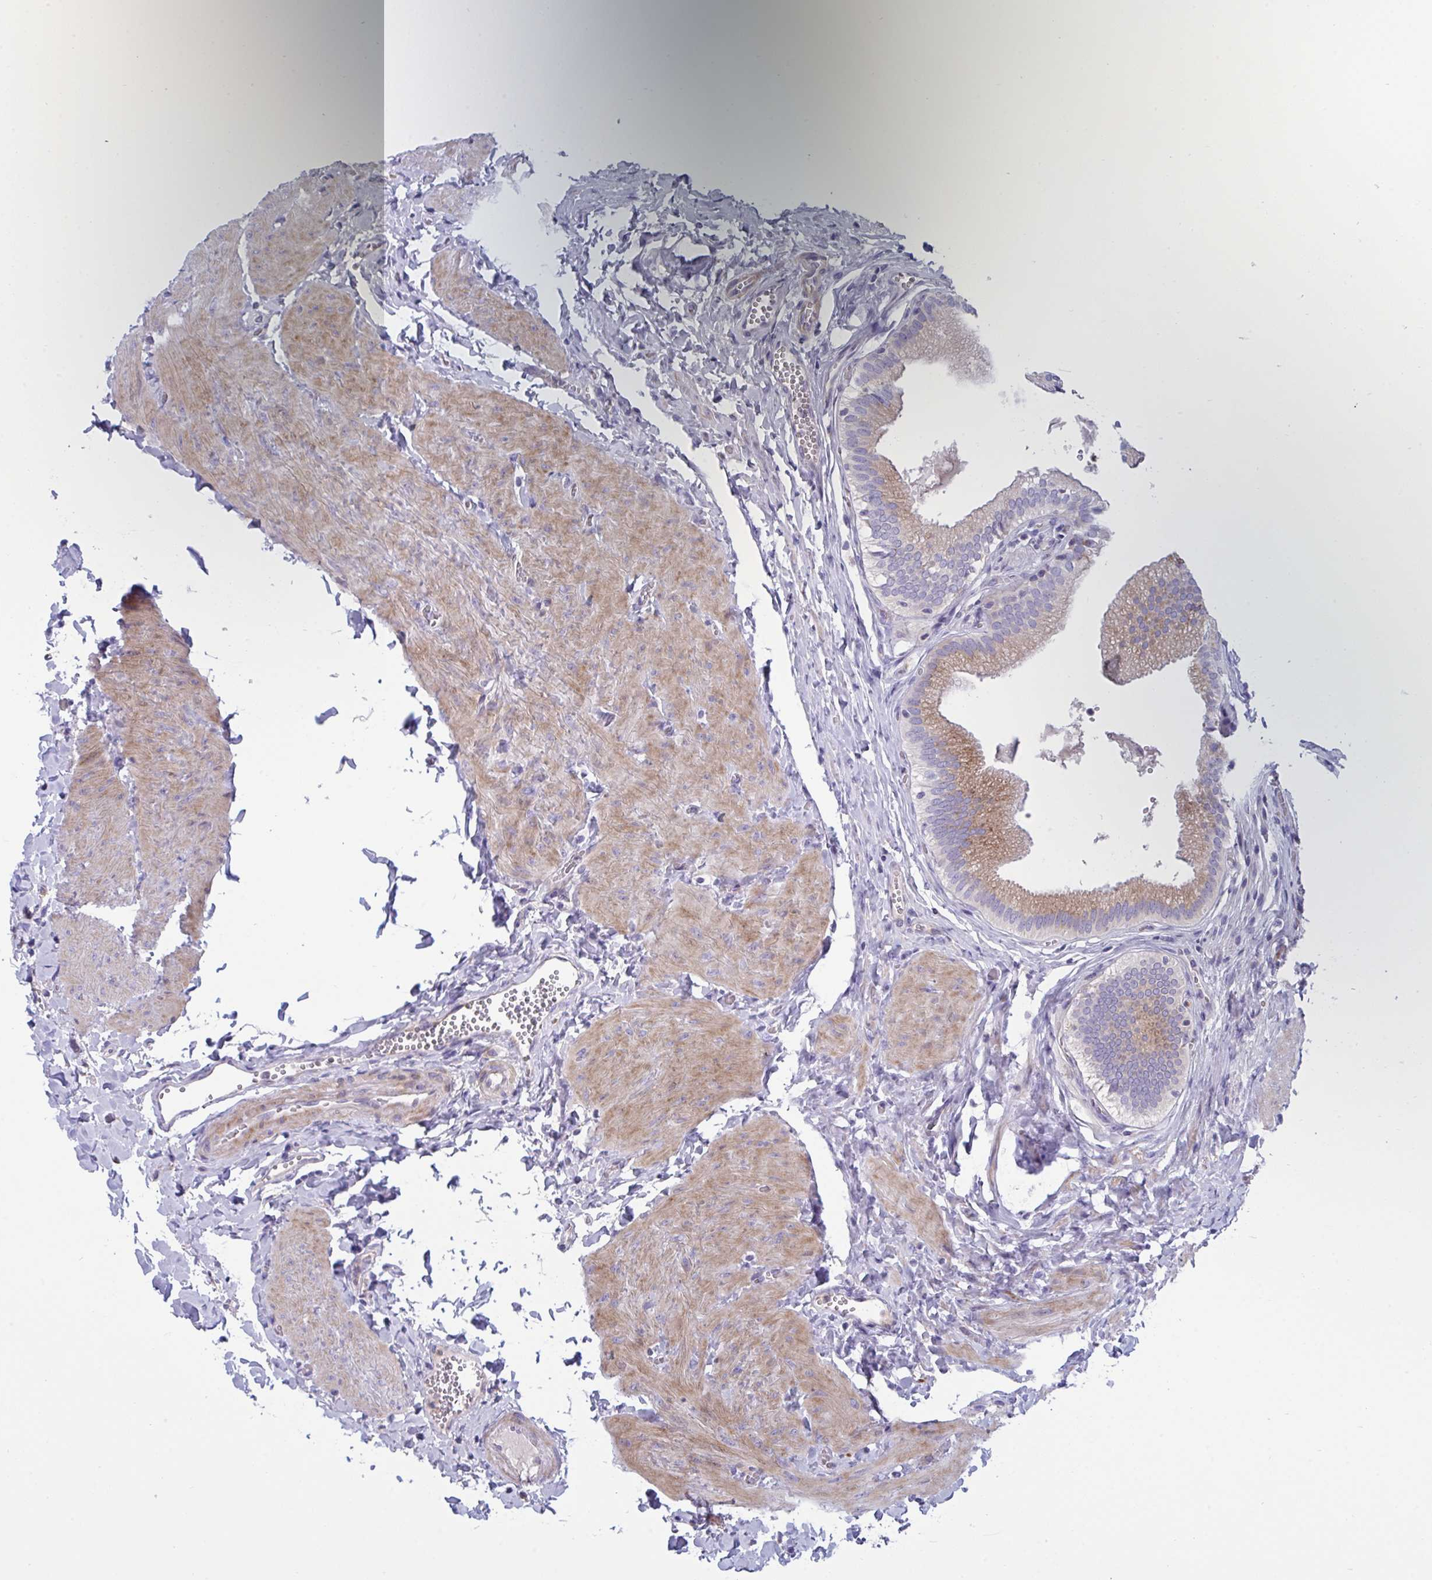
{"staining": {"intensity": "moderate", "quantity": "25%-75%", "location": "cytoplasmic/membranous"}, "tissue": "gallbladder", "cell_type": "Glandular cells", "image_type": "normal", "snomed": [{"axis": "morphology", "description": "Normal tissue, NOS"}, {"axis": "topography", "description": "Gallbladder"}, {"axis": "topography", "description": "Peripheral nerve tissue"}], "caption": "The image reveals a brown stain indicating the presence of a protein in the cytoplasmic/membranous of glandular cells in gallbladder. The staining is performed using DAB (3,3'-diaminobenzidine) brown chromogen to label protein expression. The nuclei are counter-stained blue using hematoxylin.", "gene": "MYMK", "patient": {"sex": "male", "age": 17}}